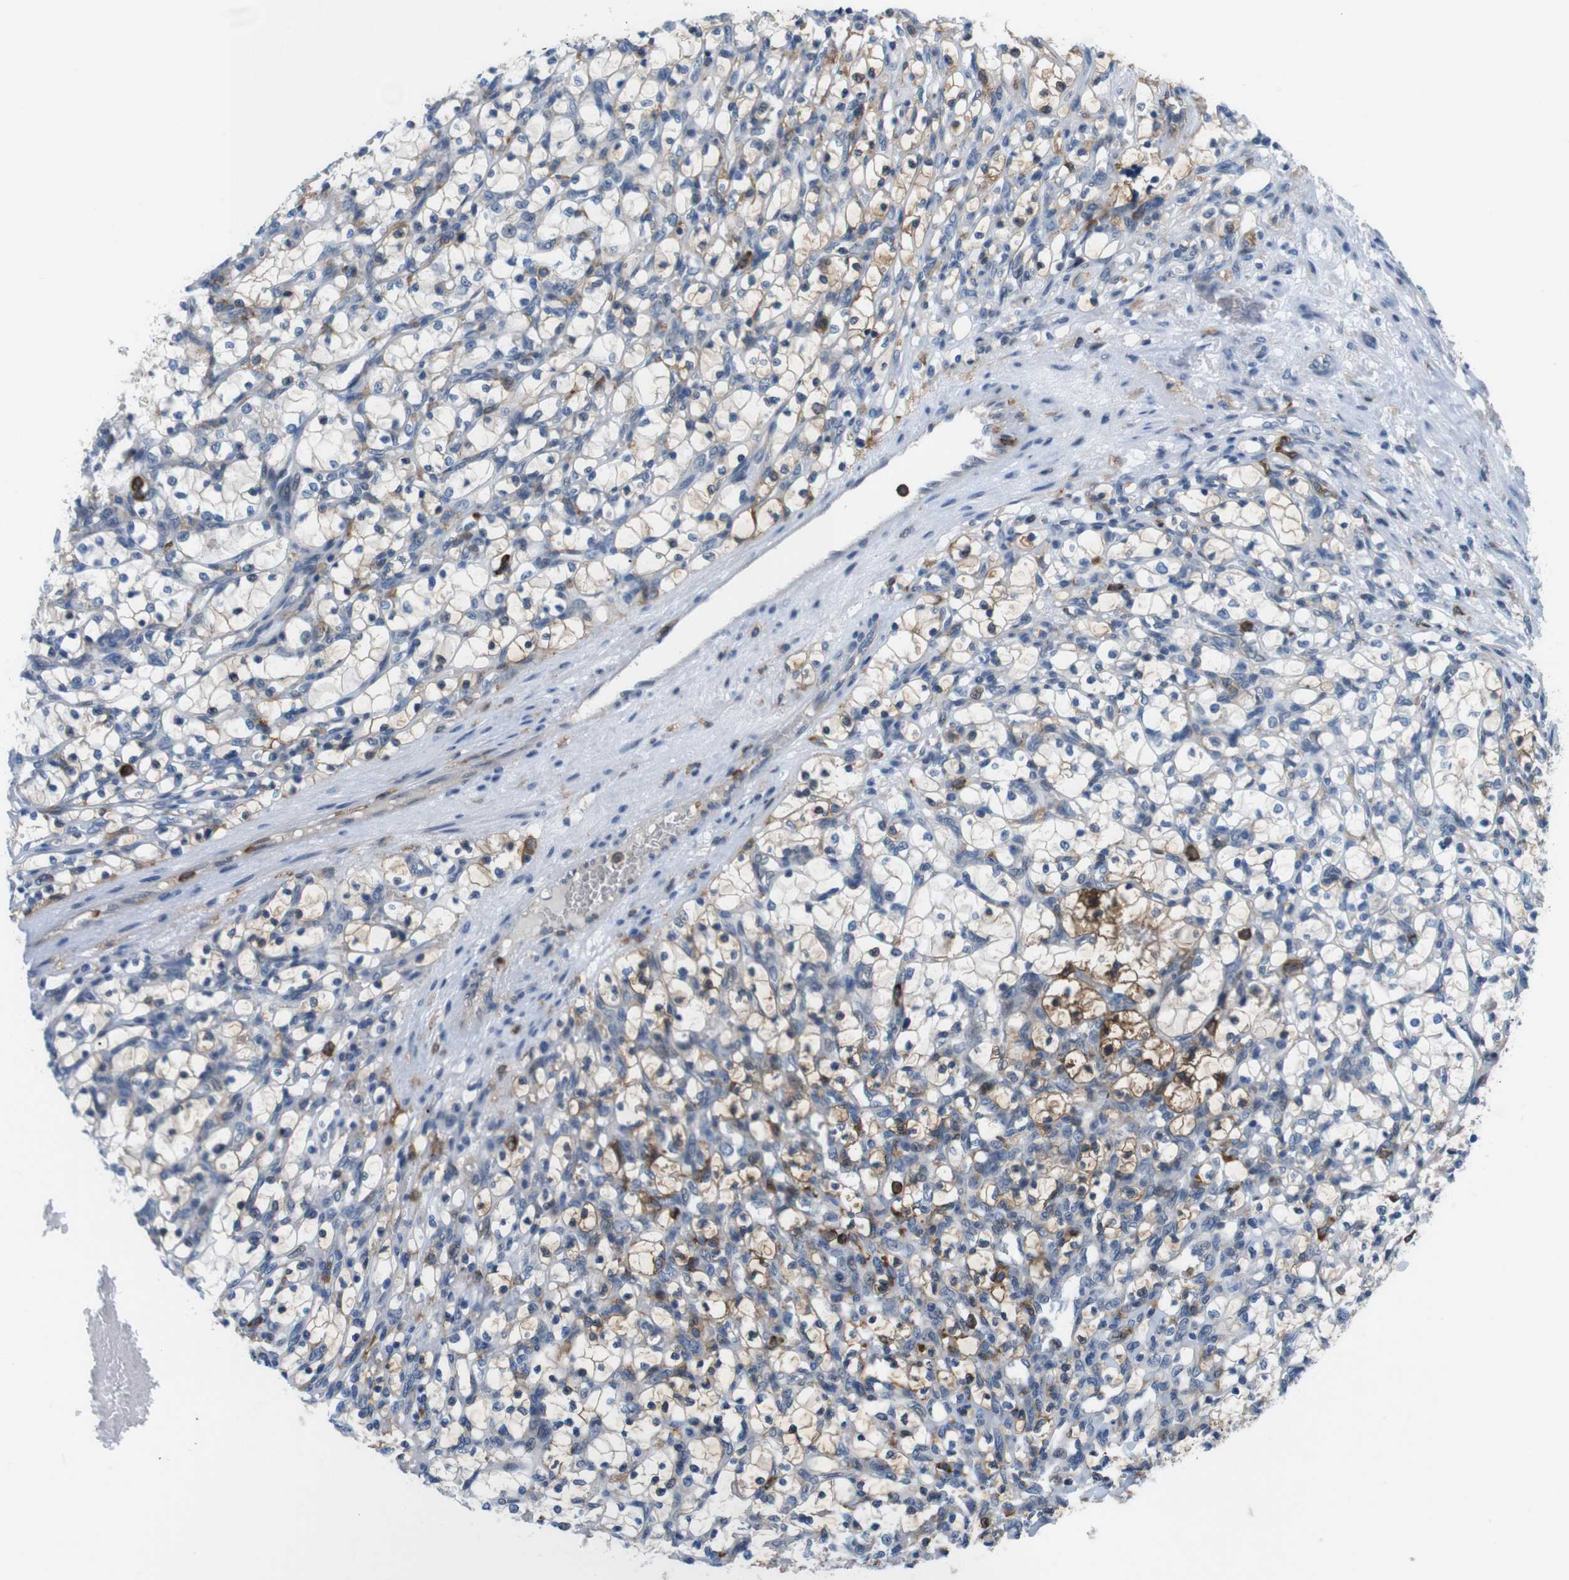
{"staining": {"intensity": "moderate", "quantity": "<25%", "location": "cytoplasmic/membranous"}, "tissue": "renal cancer", "cell_type": "Tumor cells", "image_type": "cancer", "snomed": [{"axis": "morphology", "description": "Adenocarcinoma, NOS"}, {"axis": "topography", "description": "Kidney"}], "caption": "Adenocarcinoma (renal) stained with a protein marker reveals moderate staining in tumor cells.", "gene": "CD300C", "patient": {"sex": "female", "age": 69}}